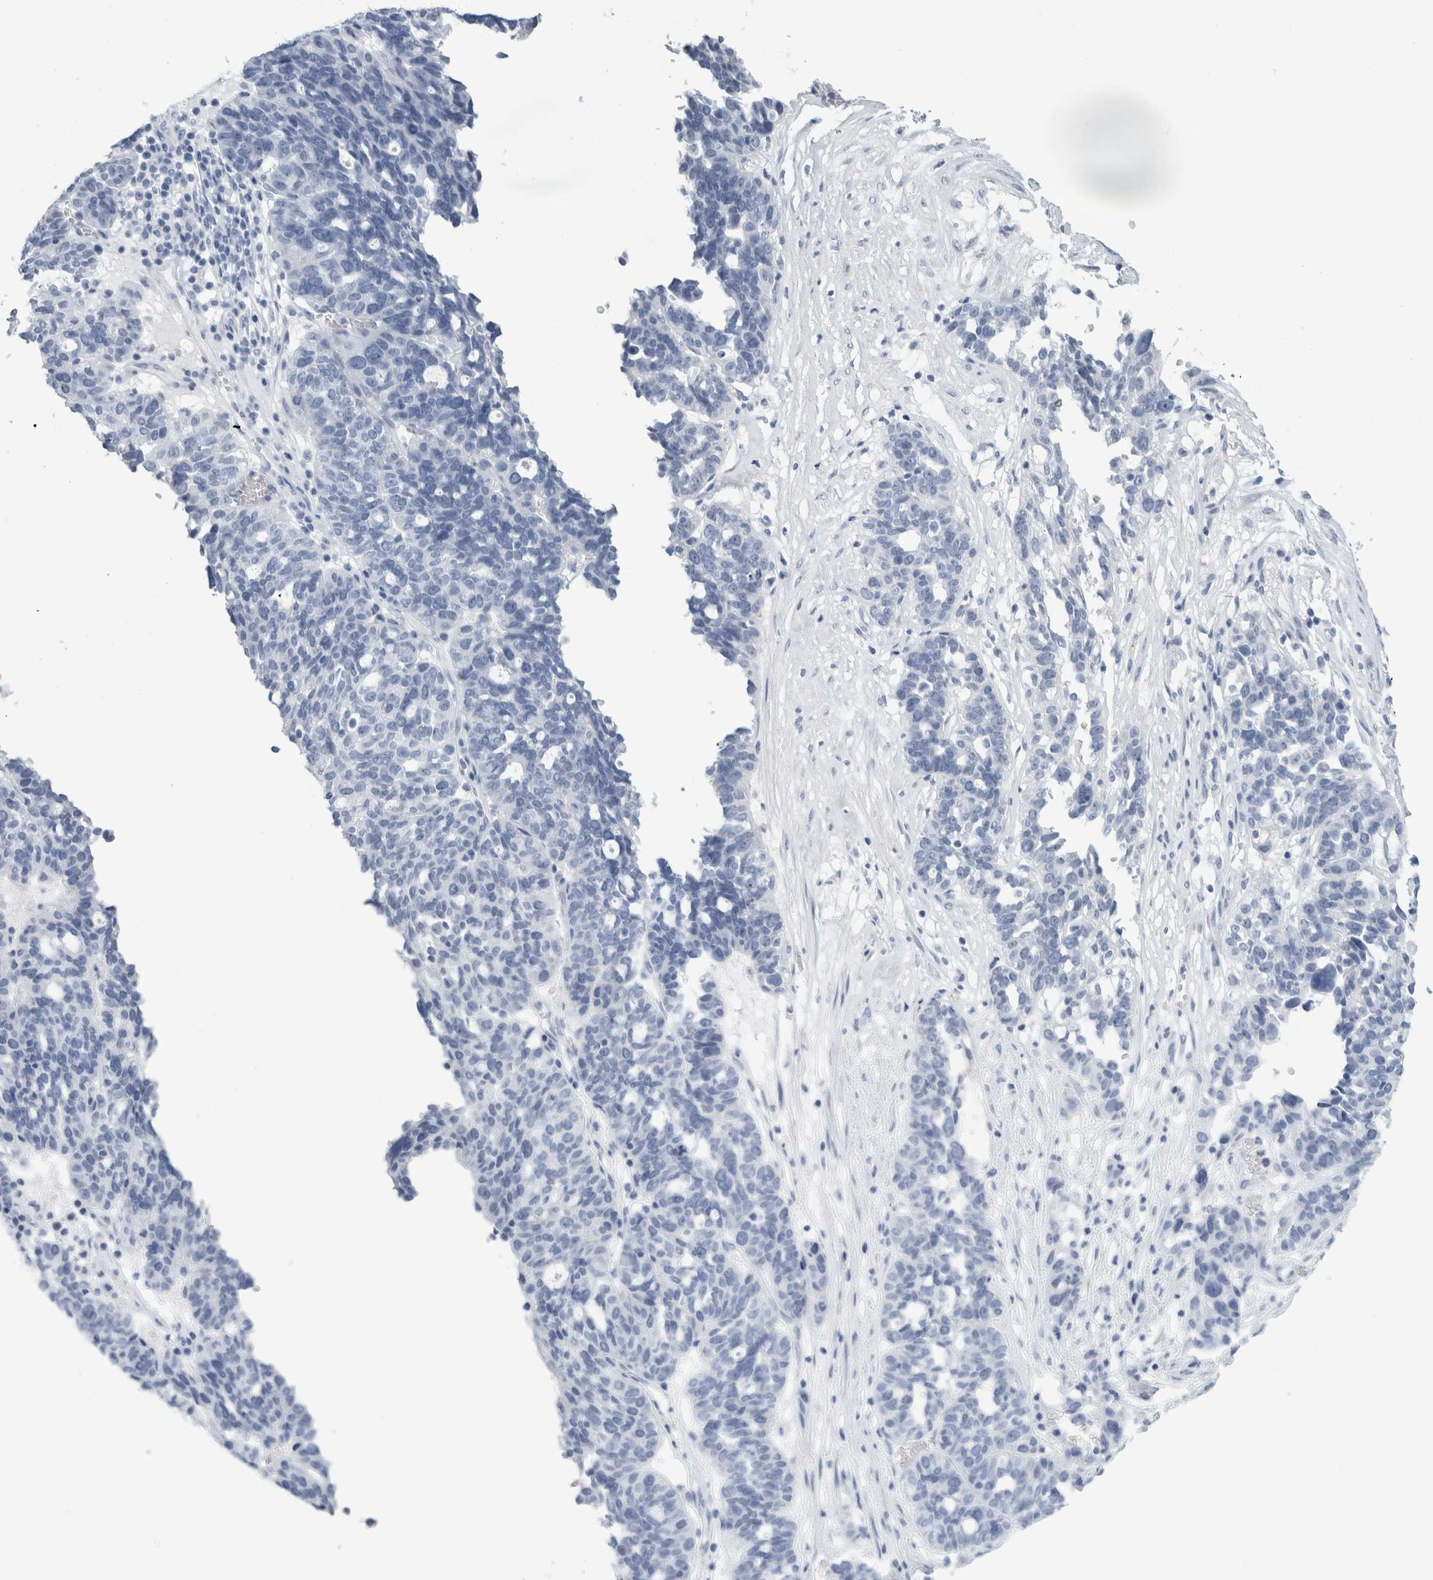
{"staining": {"intensity": "negative", "quantity": "none", "location": "none"}, "tissue": "ovarian cancer", "cell_type": "Tumor cells", "image_type": "cancer", "snomed": [{"axis": "morphology", "description": "Cystadenocarcinoma, serous, NOS"}, {"axis": "topography", "description": "Ovary"}], "caption": "Protein analysis of ovarian cancer shows no significant positivity in tumor cells.", "gene": "RPH3AL", "patient": {"sex": "female", "age": 59}}